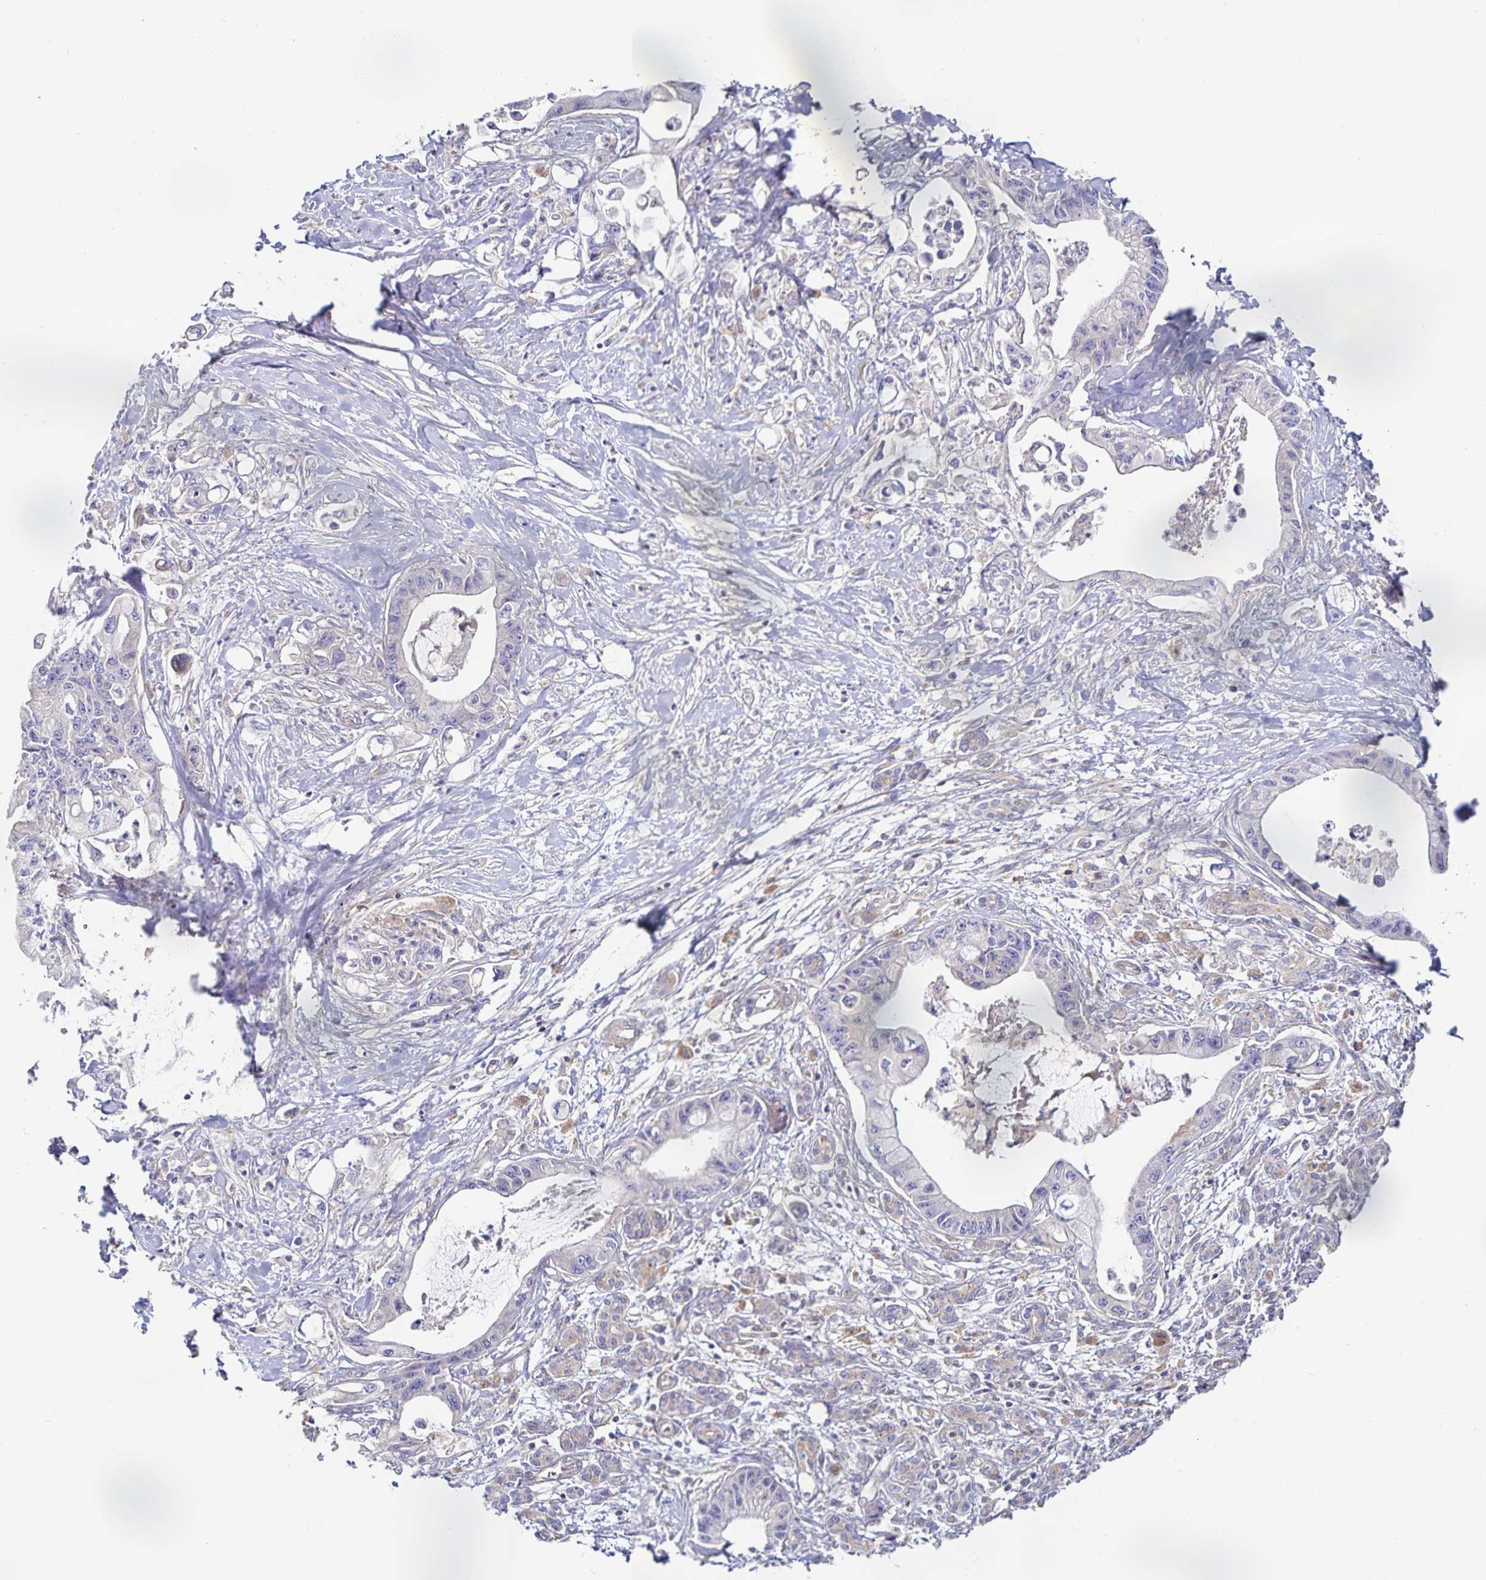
{"staining": {"intensity": "negative", "quantity": "none", "location": "none"}, "tissue": "pancreatic cancer", "cell_type": "Tumor cells", "image_type": "cancer", "snomed": [{"axis": "morphology", "description": "Adenocarcinoma, NOS"}, {"axis": "topography", "description": "Pancreas"}], "caption": "Tumor cells are negative for brown protein staining in pancreatic adenocarcinoma. Brightfield microscopy of immunohistochemistry stained with DAB (3,3'-diaminobenzidine) (brown) and hematoxylin (blue), captured at high magnification.", "gene": "METTL22", "patient": {"sex": "male", "age": 61}}